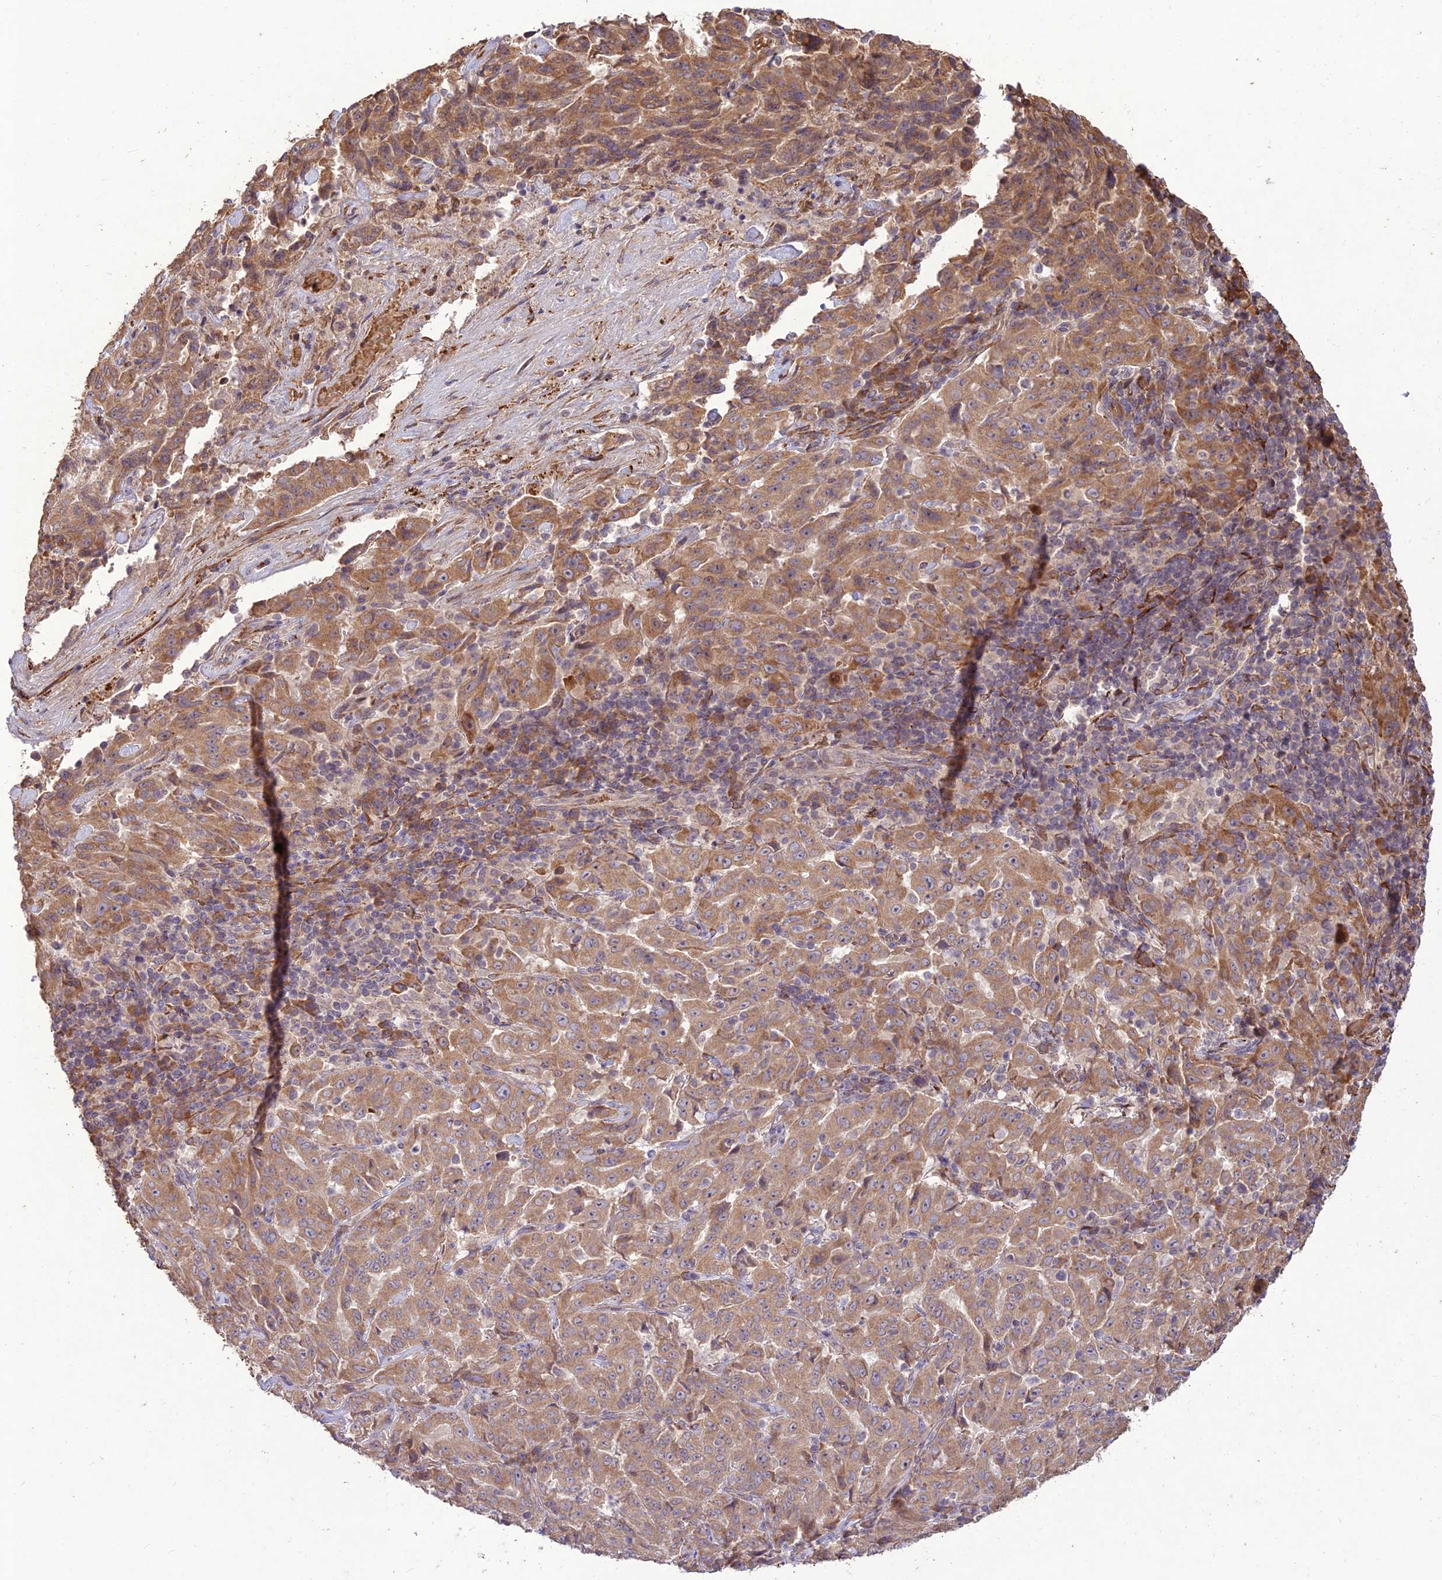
{"staining": {"intensity": "moderate", "quantity": ">75%", "location": "cytoplasmic/membranous"}, "tissue": "pancreatic cancer", "cell_type": "Tumor cells", "image_type": "cancer", "snomed": [{"axis": "morphology", "description": "Adenocarcinoma, NOS"}, {"axis": "topography", "description": "Pancreas"}], "caption": "Protein expression analysis of human adenocarcinoma (pancreatic) reveals moderate cytoplasmic/membranous positivity in approximately >75% of tumor cells.", "gene": "PPP1R11", "patient": {"sex": "male", "age": 63}}